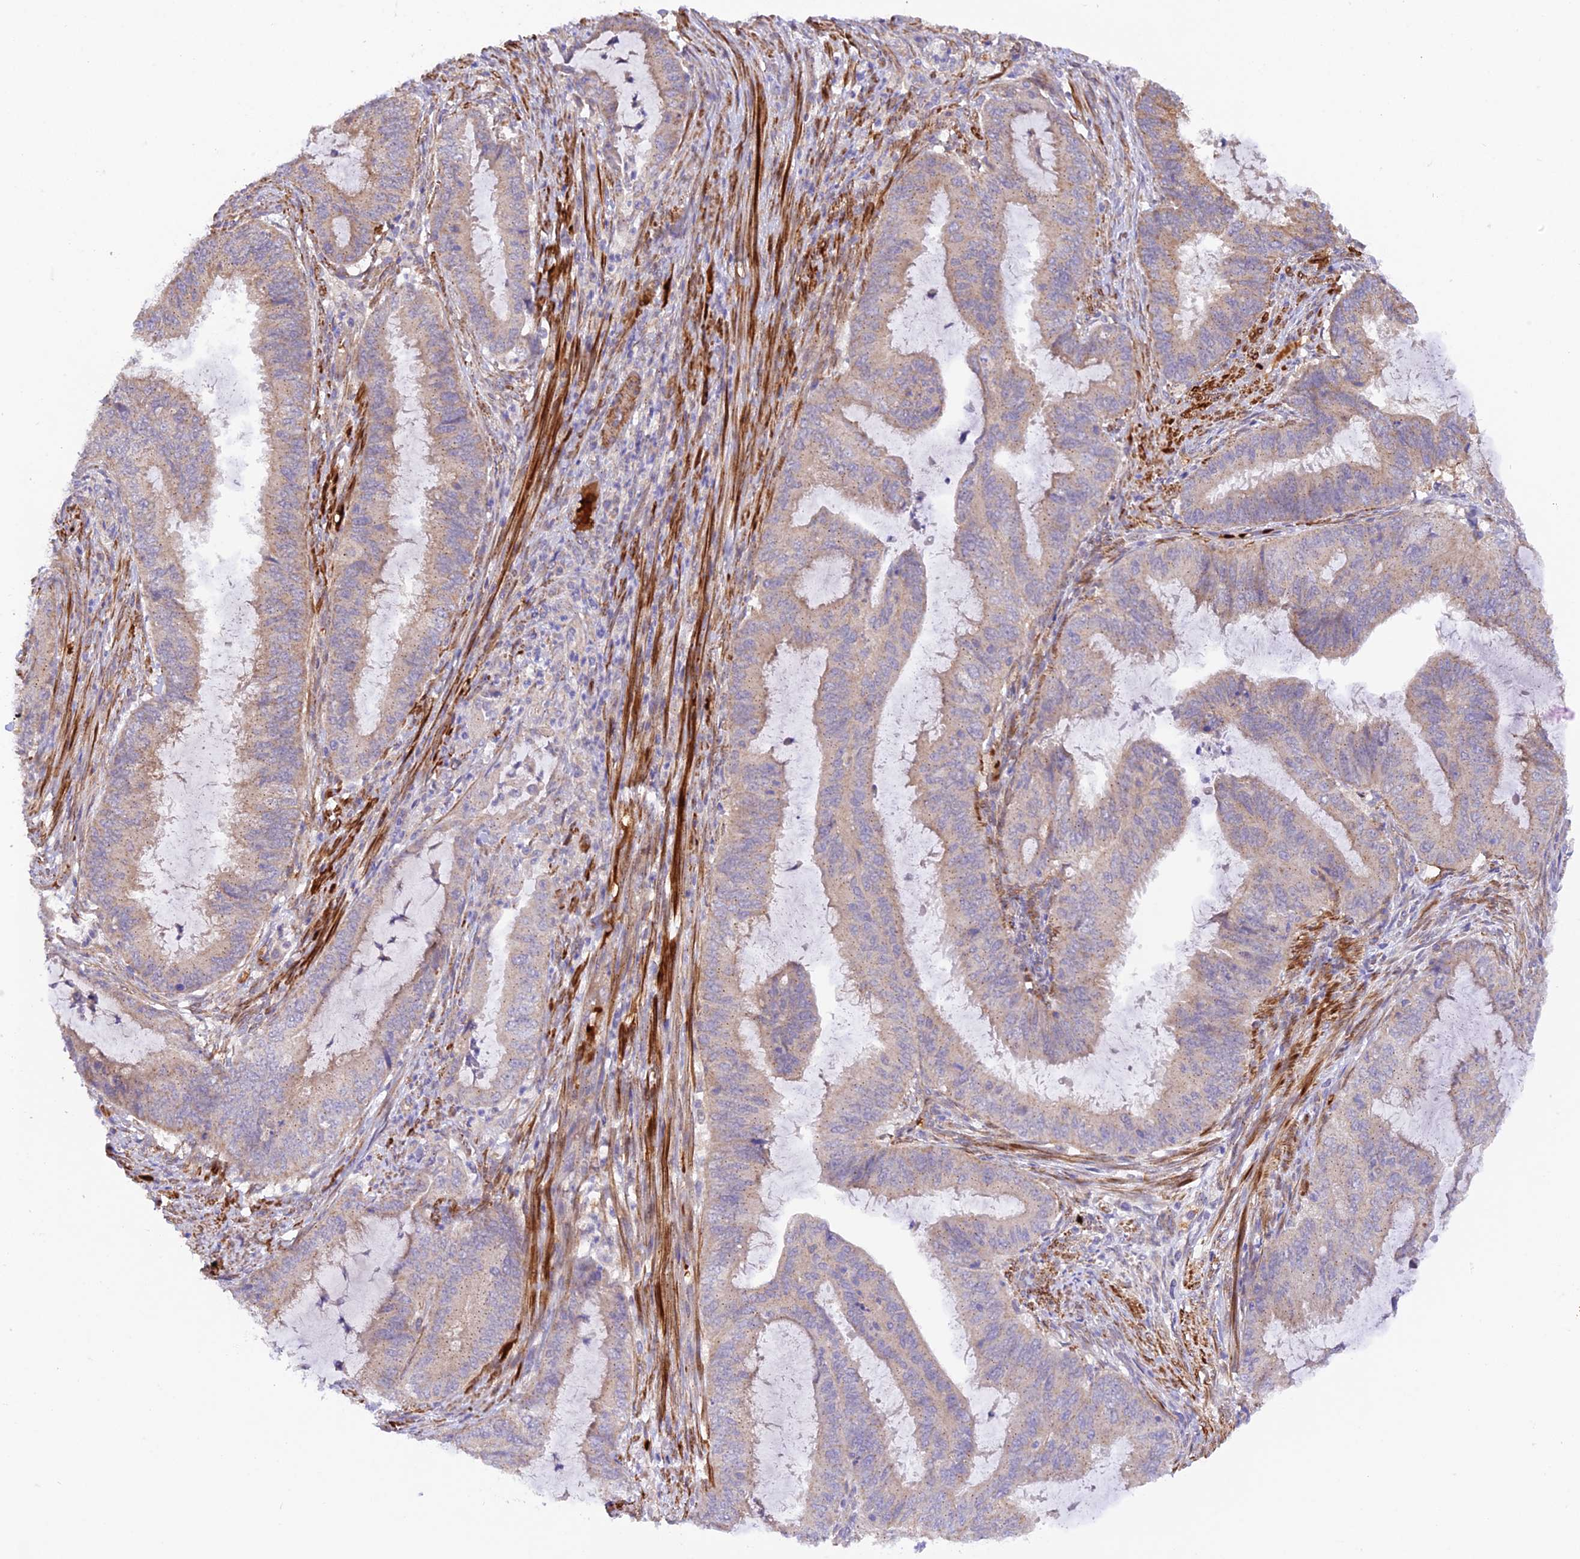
{"staining": {"intensity": "negative", "quantity": "none", "location": "none"}, "tissue": "endometrial cancer", "cell_type": "Tumor cells", "image_type": "cancer", "snomed": [{"axis": "morphology", "description": "Adenocarcinoma, NOS"}, {"axis": "topography", "description": "Endometrium"}], "caption": "Protein analysis of endometrial adenocarcinoma exhibits no significant staining in tumor cells.", "gene": "WDFY4", "patient": {"sex": "female", "age": 51}}